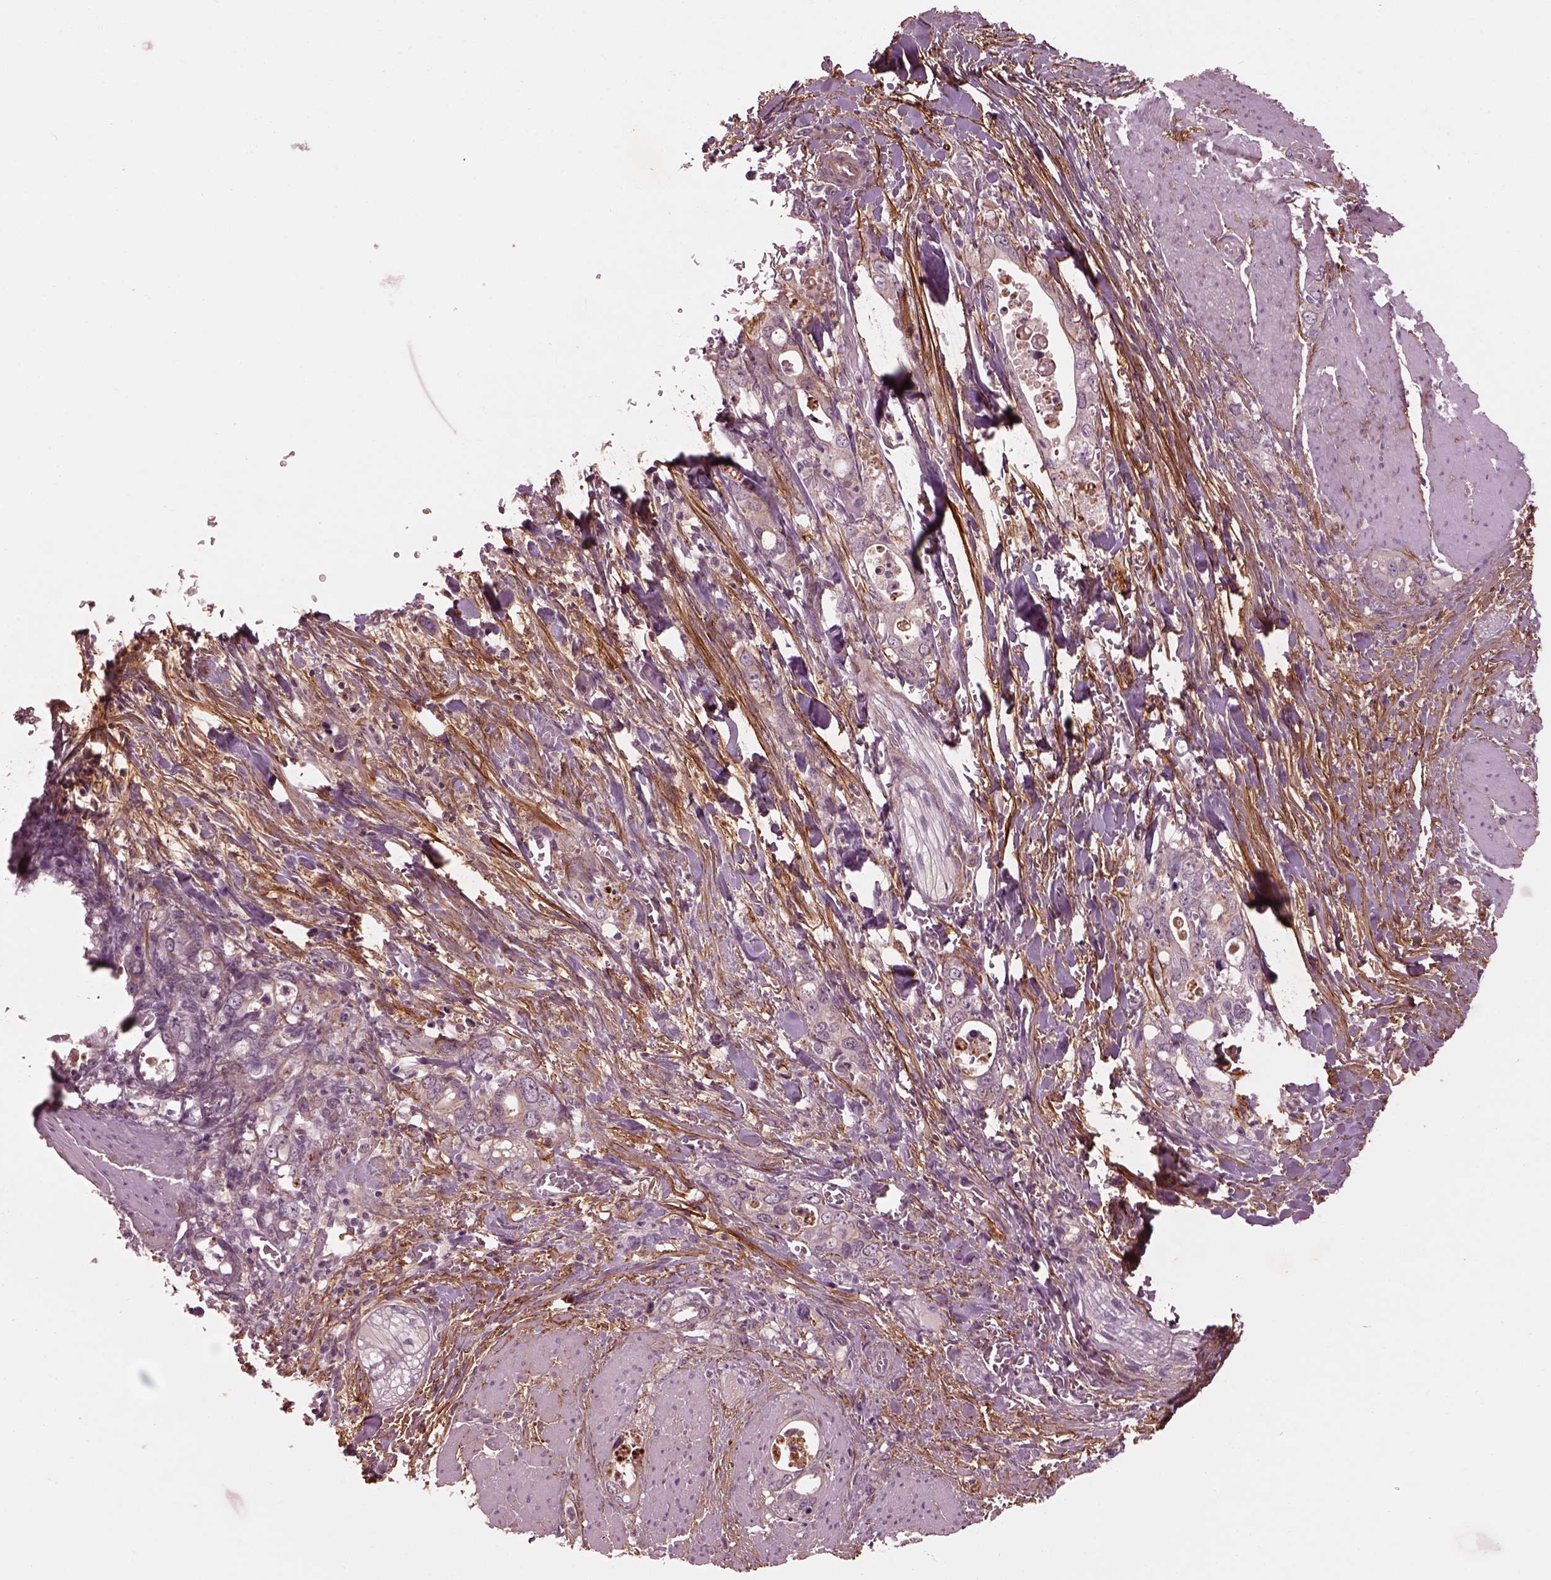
{"staining": {"intensity": "negative", "quantity": "none", "location": "none"}, "tissue": "stomach cancer", "cell_type": "Tumor cells", "image_type": "cancer", "snomed": [{"axis": "morphology", "description": "Normal tissue, NOS"}, {"axis": "morphology", "description": "Adenocarcinoma, NOS"}, {"axis": "topography", "description": "Esophagus"}, {"axis": "topography", "description": "Stomach, upper"}], "caption": "Immunohistochemistry photomicrograph of neoplastic tissue: stomach adenocarcinoma stained with DAB reveals no significant protein staining in tumor cells.", "gene": "EFEMP1", "patient": {"sex": "male", "age": 74}}